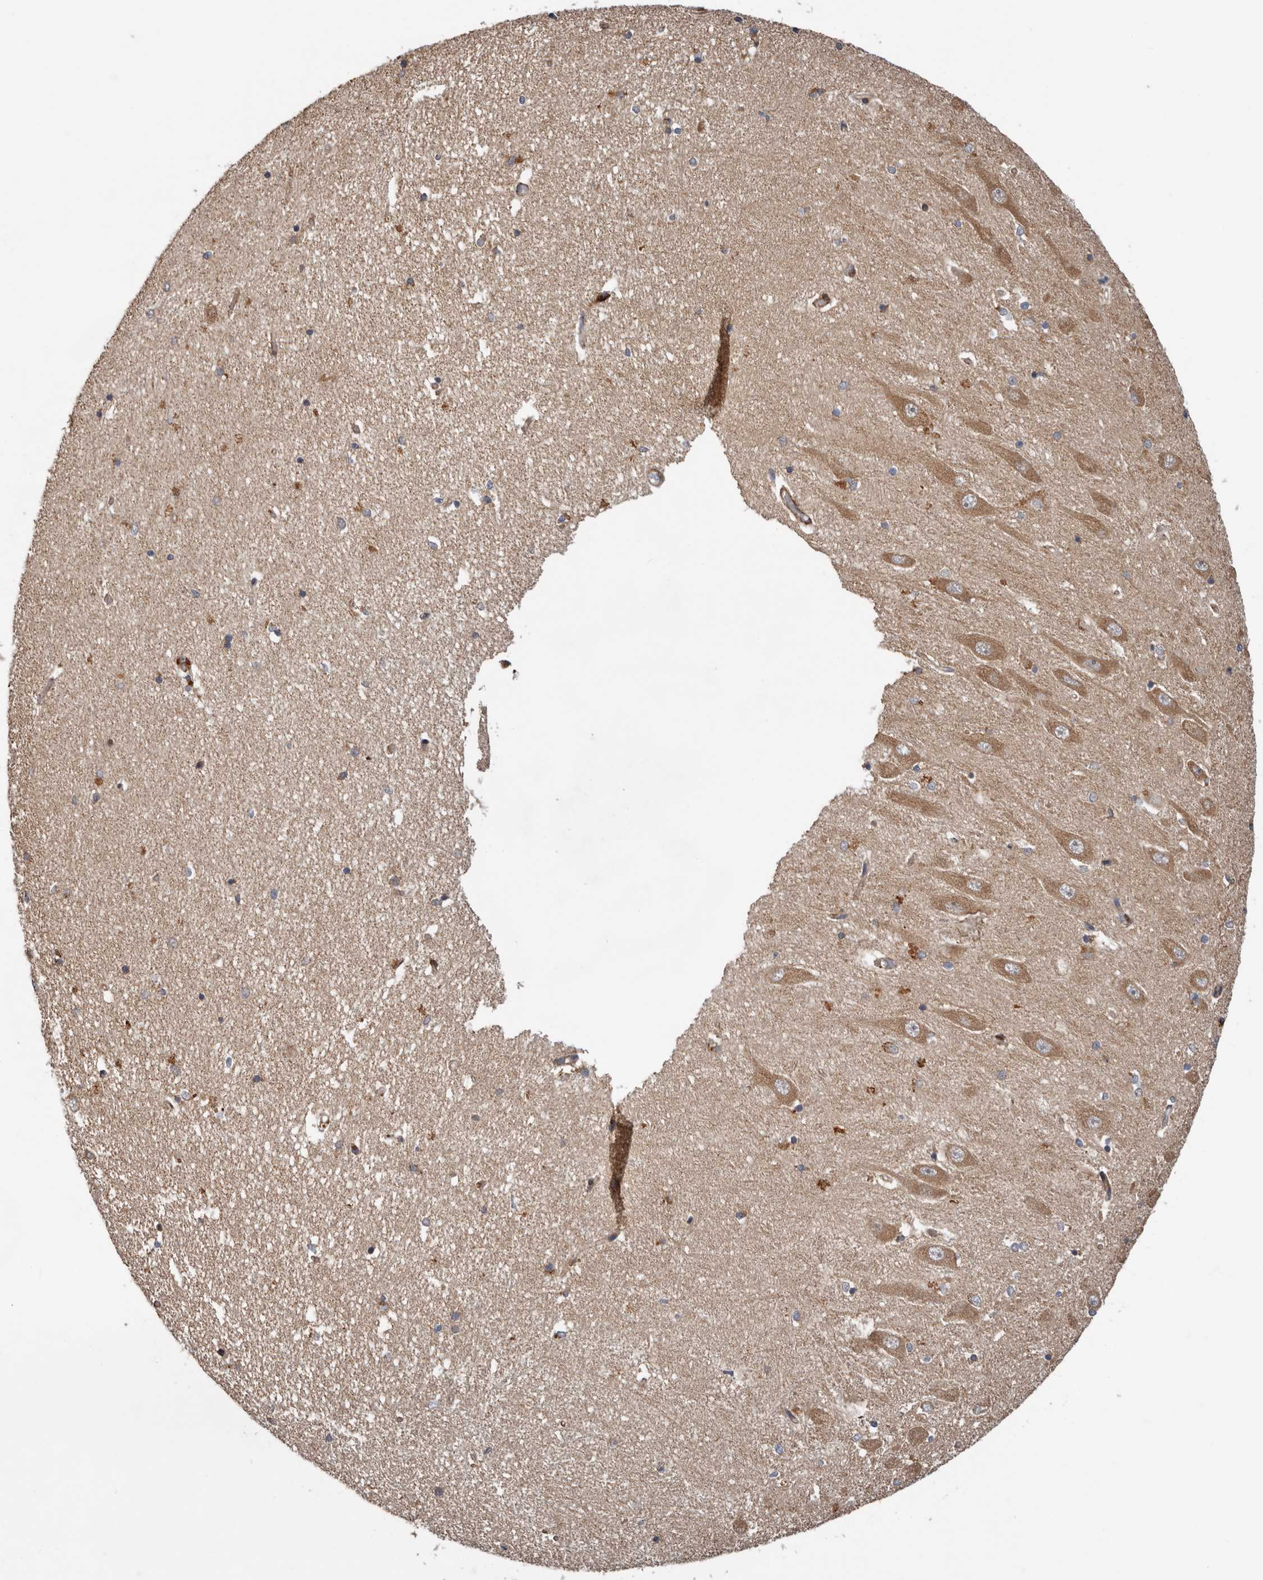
{"staining": {"intensity": "negative", "quantity": "none", "location": "none"}, "tissue": "hippocampus", "cell_type": "Glial cells", "image_type": "normal", "snomed": [{"axis": "morphology", "description": "Normal tissue, NOS"}, {"axis": "topography", "description": "Hippocampus"}], "caption": "DAB immunohistochemical staining of unremarkable human hippocampus displays no significant staining in glial cells. The staining is performed using DAB brown chromogen with nuclei counter-stained in using hematoxylin.", "gene": "PROKR1", "patient": {"sex": "male", "age": 45}}